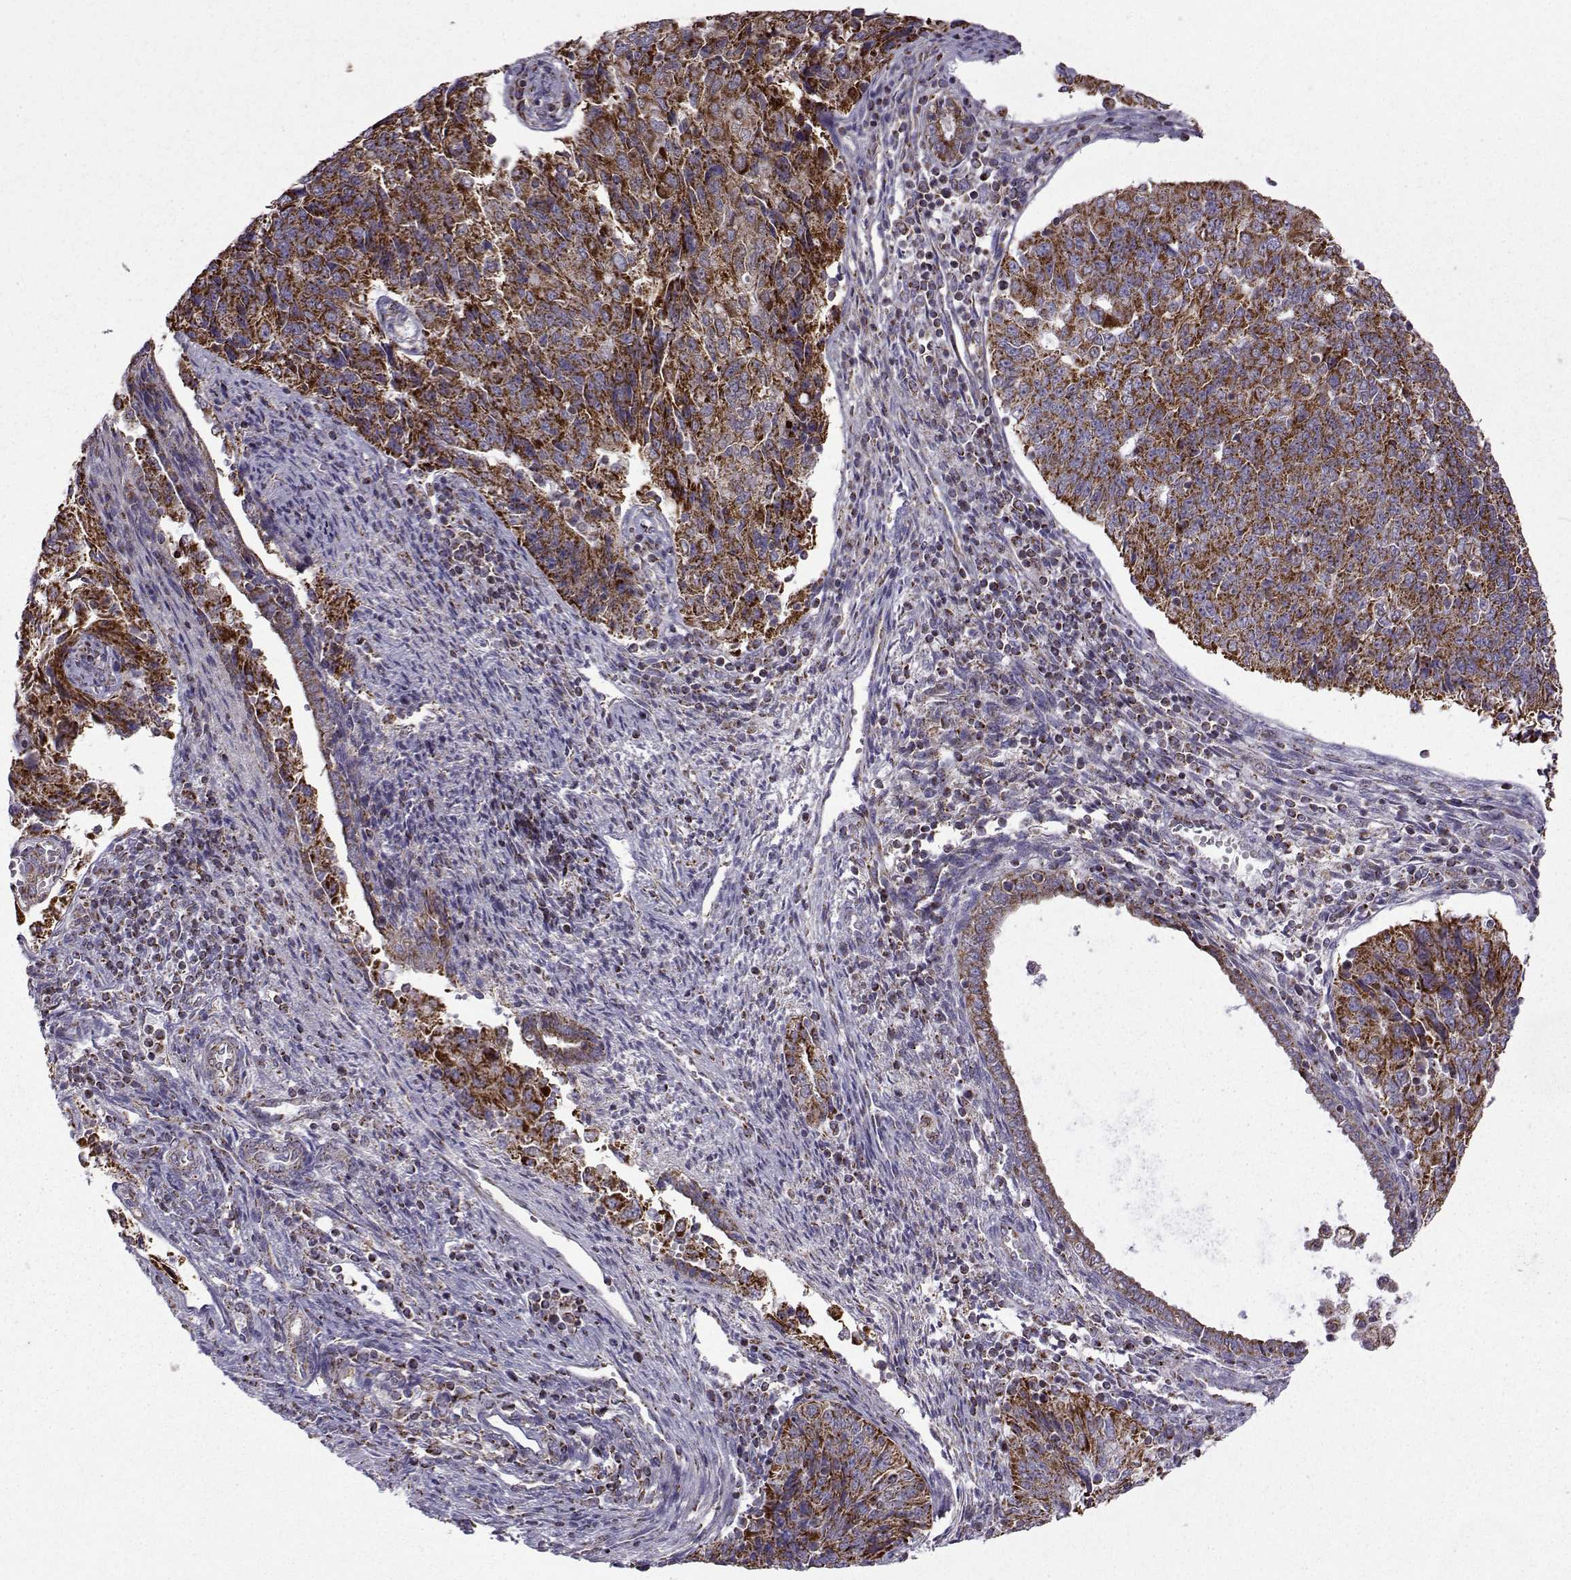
{"staining": {"intensity": "strong", "quantity": ">75%", "location": "cytoplasmic/membranous"}, "tissue": "endometrial cancer", "cell_type": "Tumor cells", "image_type": "cancer", "snomed": [{"axis": "morphology", "description": "Adenocarcinoma, NOS"}, {"axis": "topography", "description": "Endometrium"}], "caption": "This image reveals IHC staining of human endometrial cancer, with high strong cytoplasmic/membranous expression in approximately >75% of tumor cells.", "gene": "NECAB3", "patient": {"sex": "female", "age": 43}}